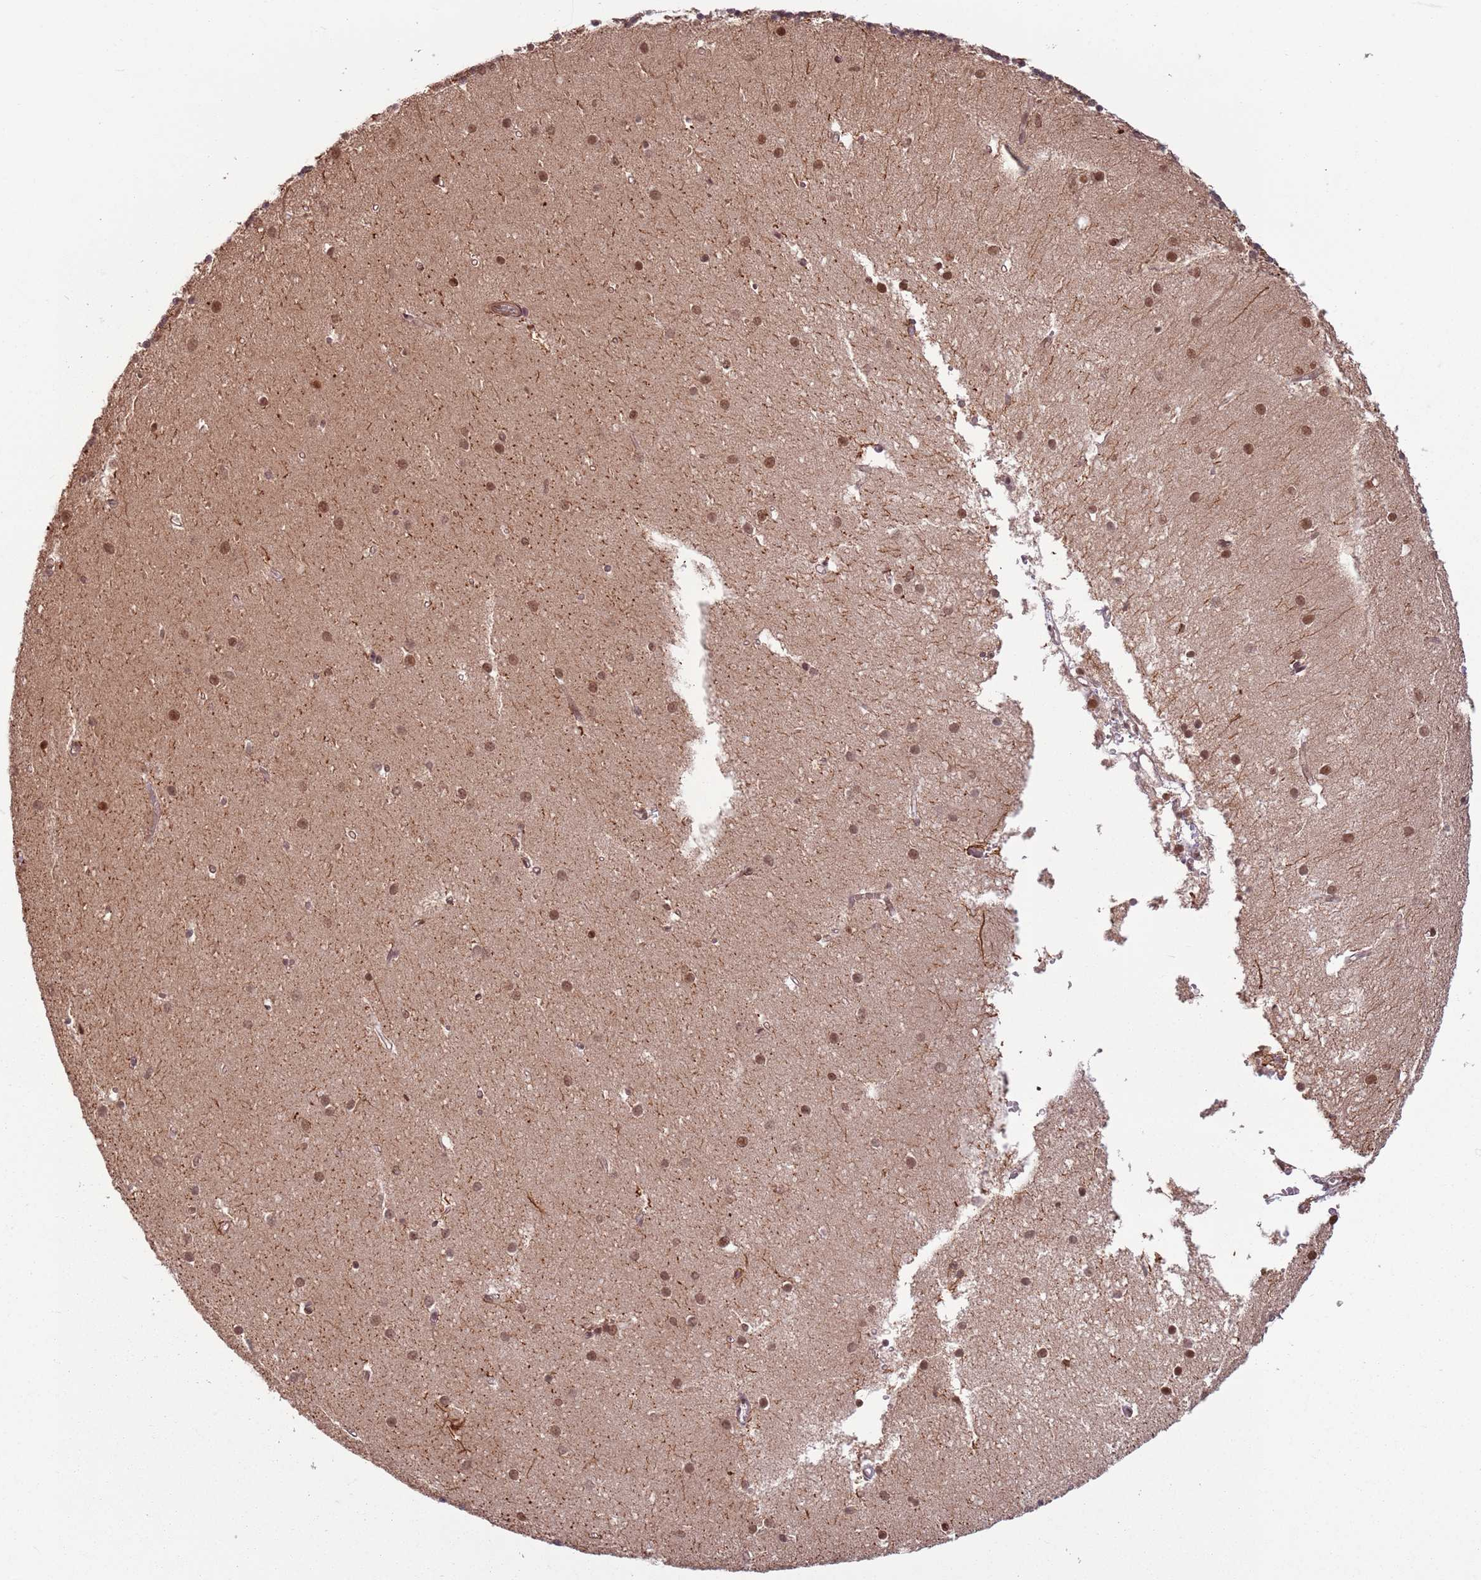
{"staining": {"intensity": "weak", "quantity": "25%-75%", "location": "cytoplasmic/membranous"}, "tissue": "cerebellum", "cell_type": "Cells in granular layer", "image_type": "normal", "snomed": [{"axis": "morphology", "description": "Normal tissue, NOS"}, {"axis": "topography", "description": "Cerebellum"}], "caption": "Immunohistochemical staining of unremarkable human cerebellum displays weak cytoplasmic/membranous protein expression in about 25%-75% of cells in granular layer.", "gene": "CCDC154", "patient": {"sex": "male", "age": 54}}